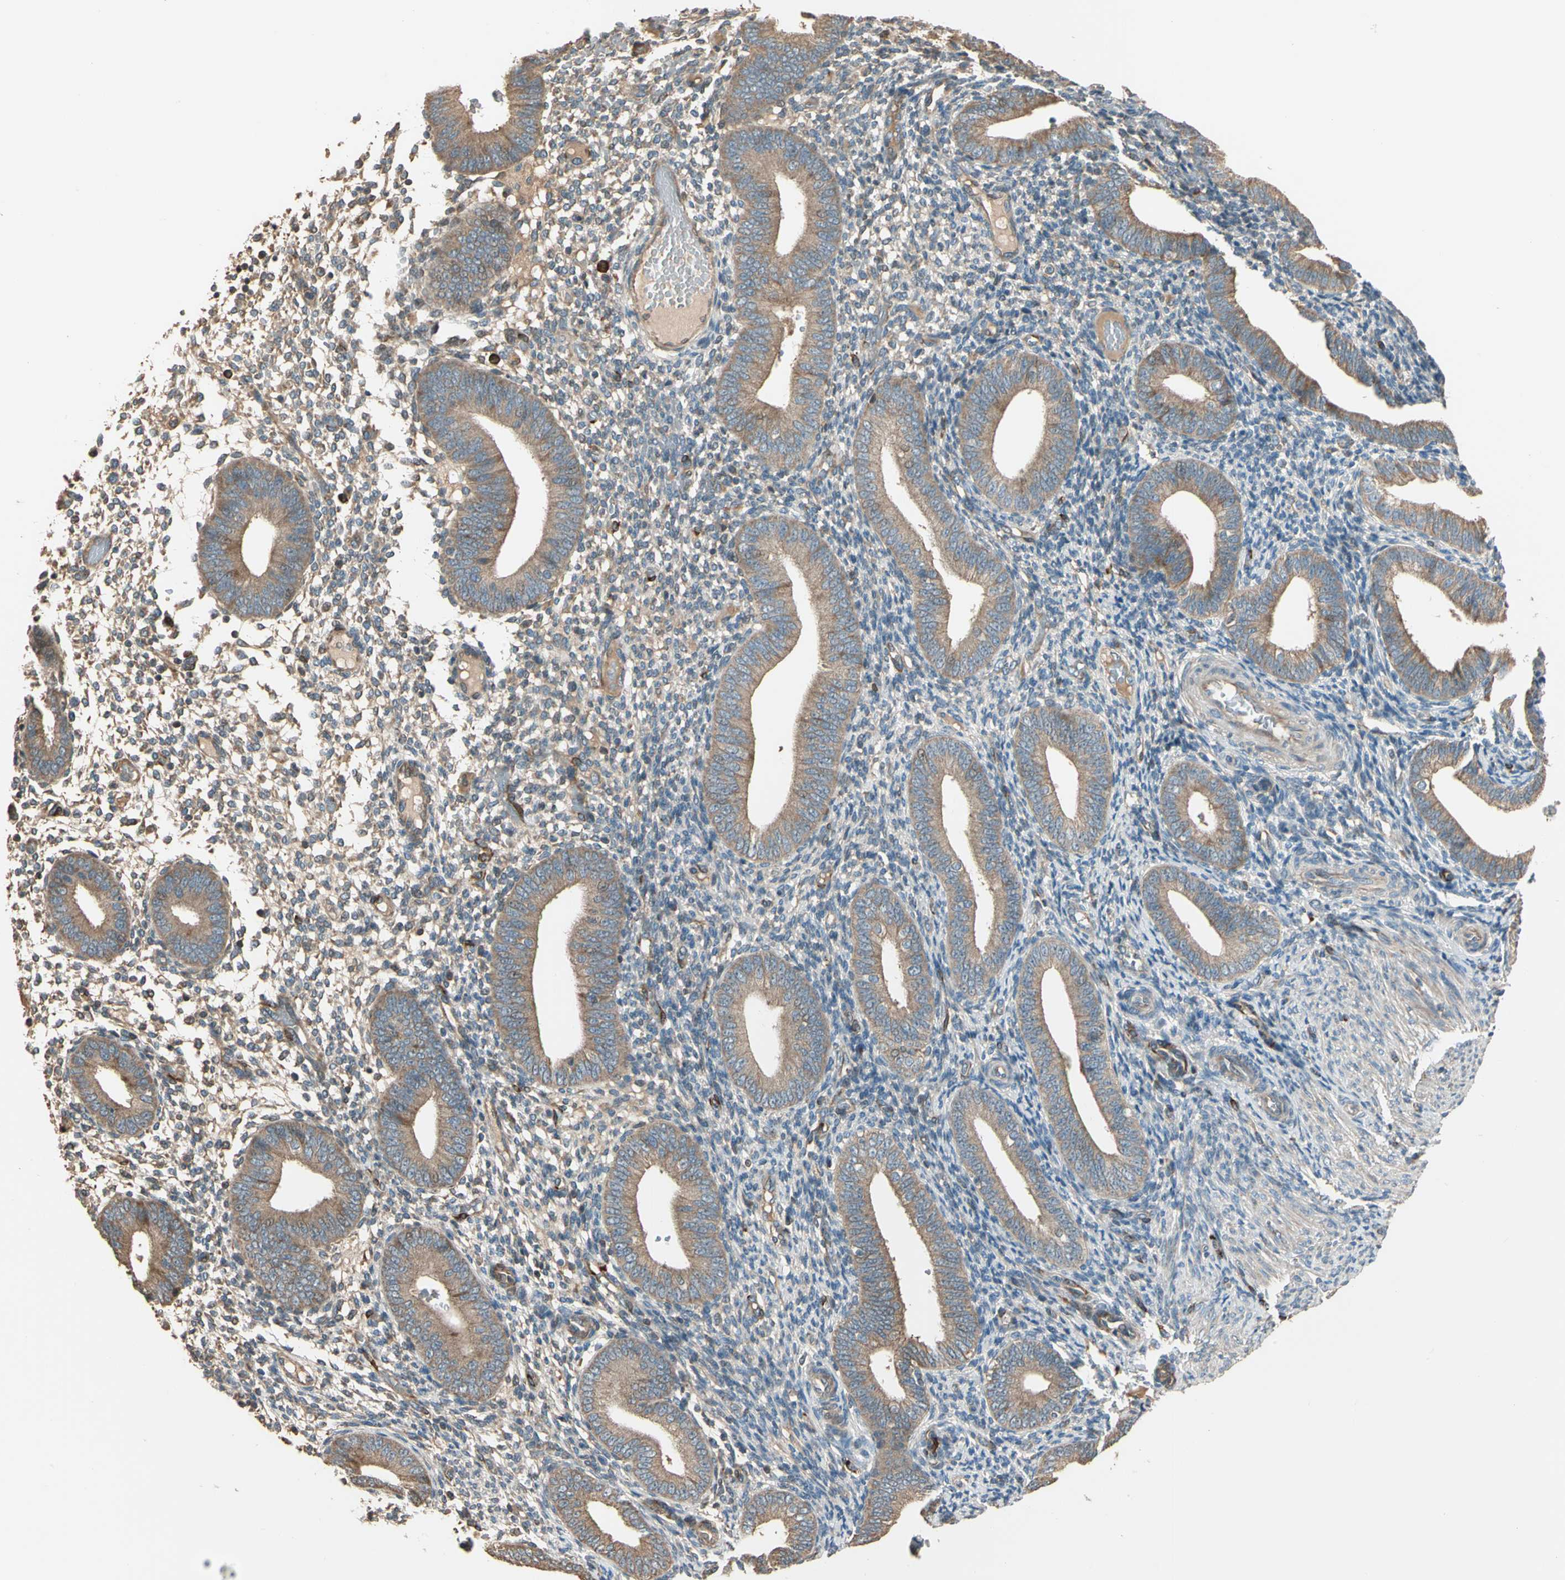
{"staining": {"intensity": "weak", "quantity": "25%-75%", "location": "cytoplasmic/membranous"}, "tissue": "endometrium", "cell_type": "Cells in endometrial stroma", "image_type": "normal", "snomed": [{"axis": "morphology", "description": "Normal tissue, NOS"}, {"axis": "topography", "description": "Endometrium"}], "caption": "Unremarkable endometrium displays weak cytoplasmic/membranous staining in about 25%-75% of cells in endometrial stroma (DAB IHC, brown staining for protein, blue staining for nuclei)..", "gene": "TNFRSF21", "patient": {"sex": "female", "age": 42}}